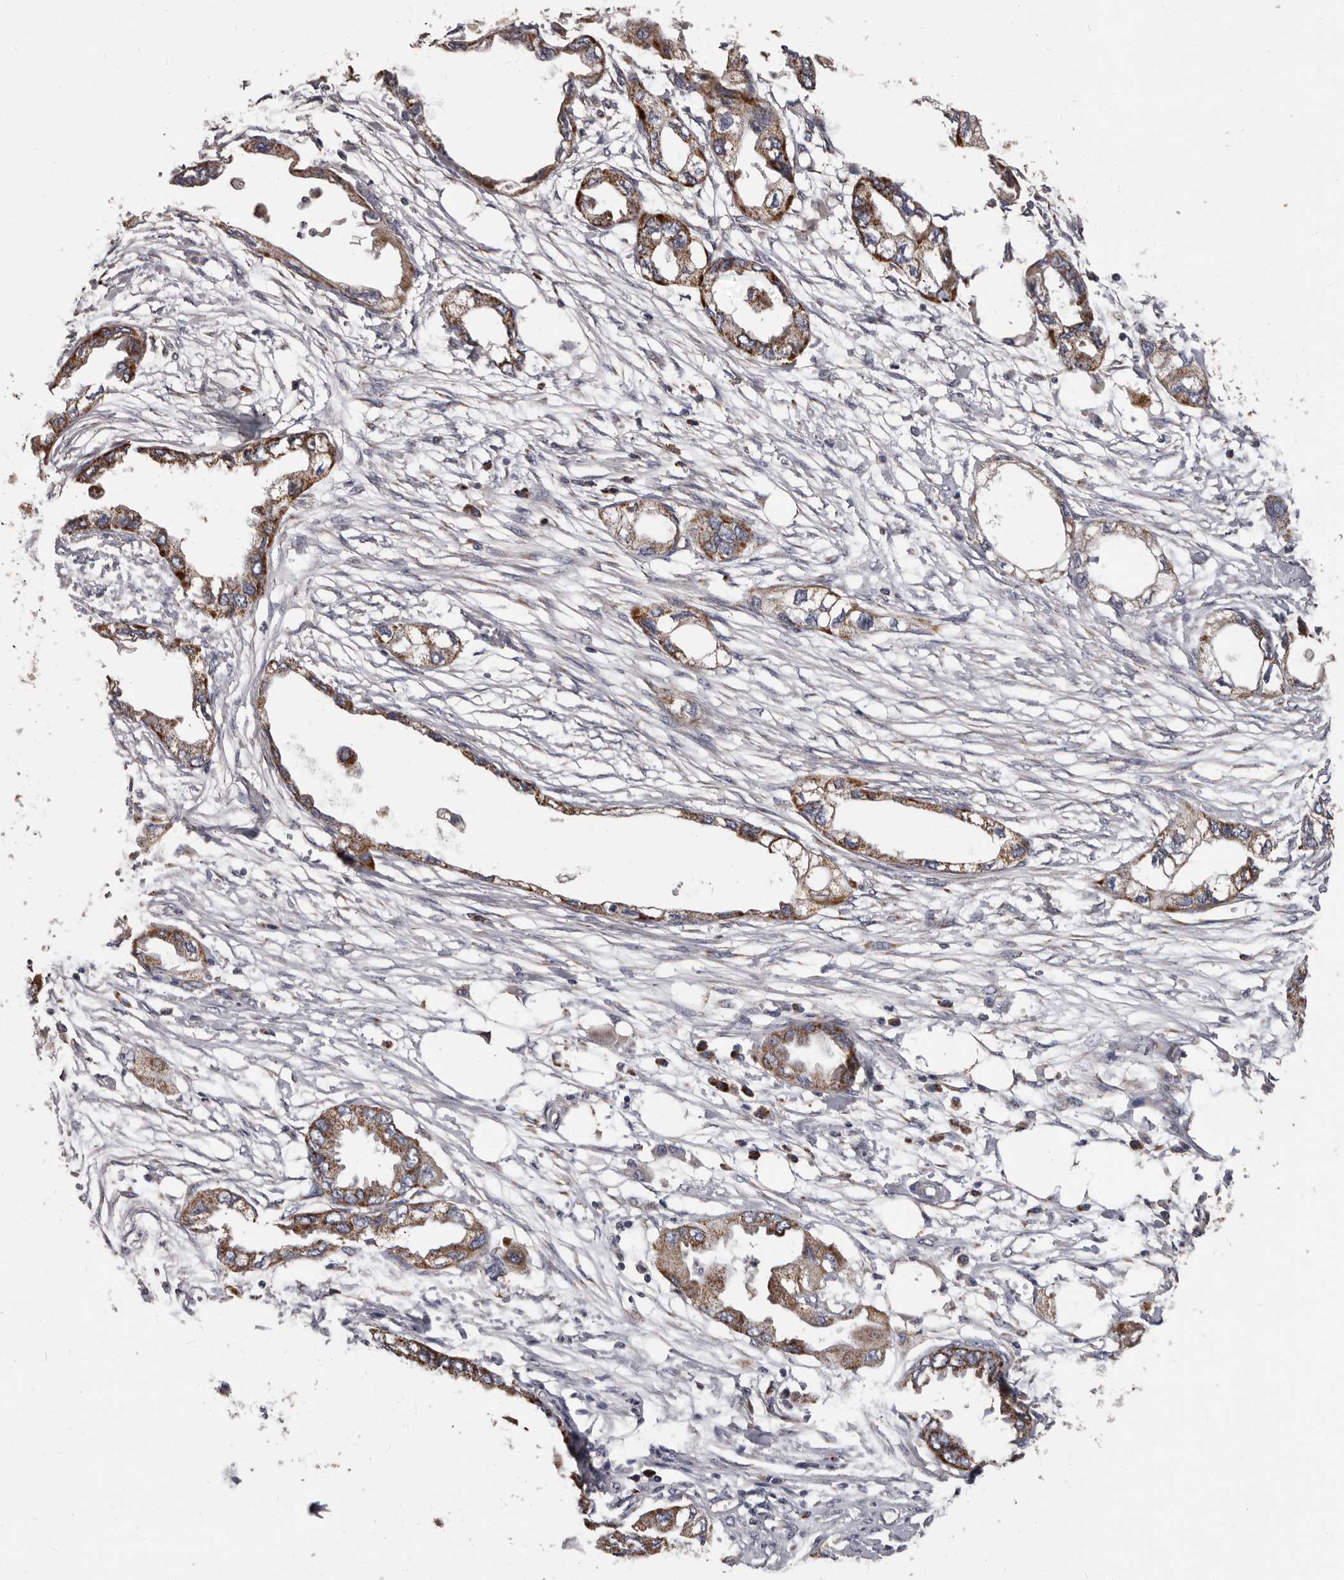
{"staining": {"intensity": "moderate", "quantity": ">75%", "location": "cytoplasmic/membranous"}, "tissue": "endometrial cancer", "cell_type": "Tumor cells", "image_type": "cancer", "snomed": [{"axis": "morphology", "description": "Adenocarcinoma, NOS"}, {"axis": "morphology", "description": "Adenocarcinoma, metastatic, NOS"}, {"axis": "topography", "description": "Adipose tissue"}, {"axis": "topography", "description": "Endometrium"}], "caption": "Endometrial metastatic adenocarcinoma tissue exhibits moderate cytoplasmic/membranous expression in about >75% of tumor cells, visualized by immunohistochemistry.", "gene": "ALDH5A1", "patient": {"sex": "female", "age": 67}}